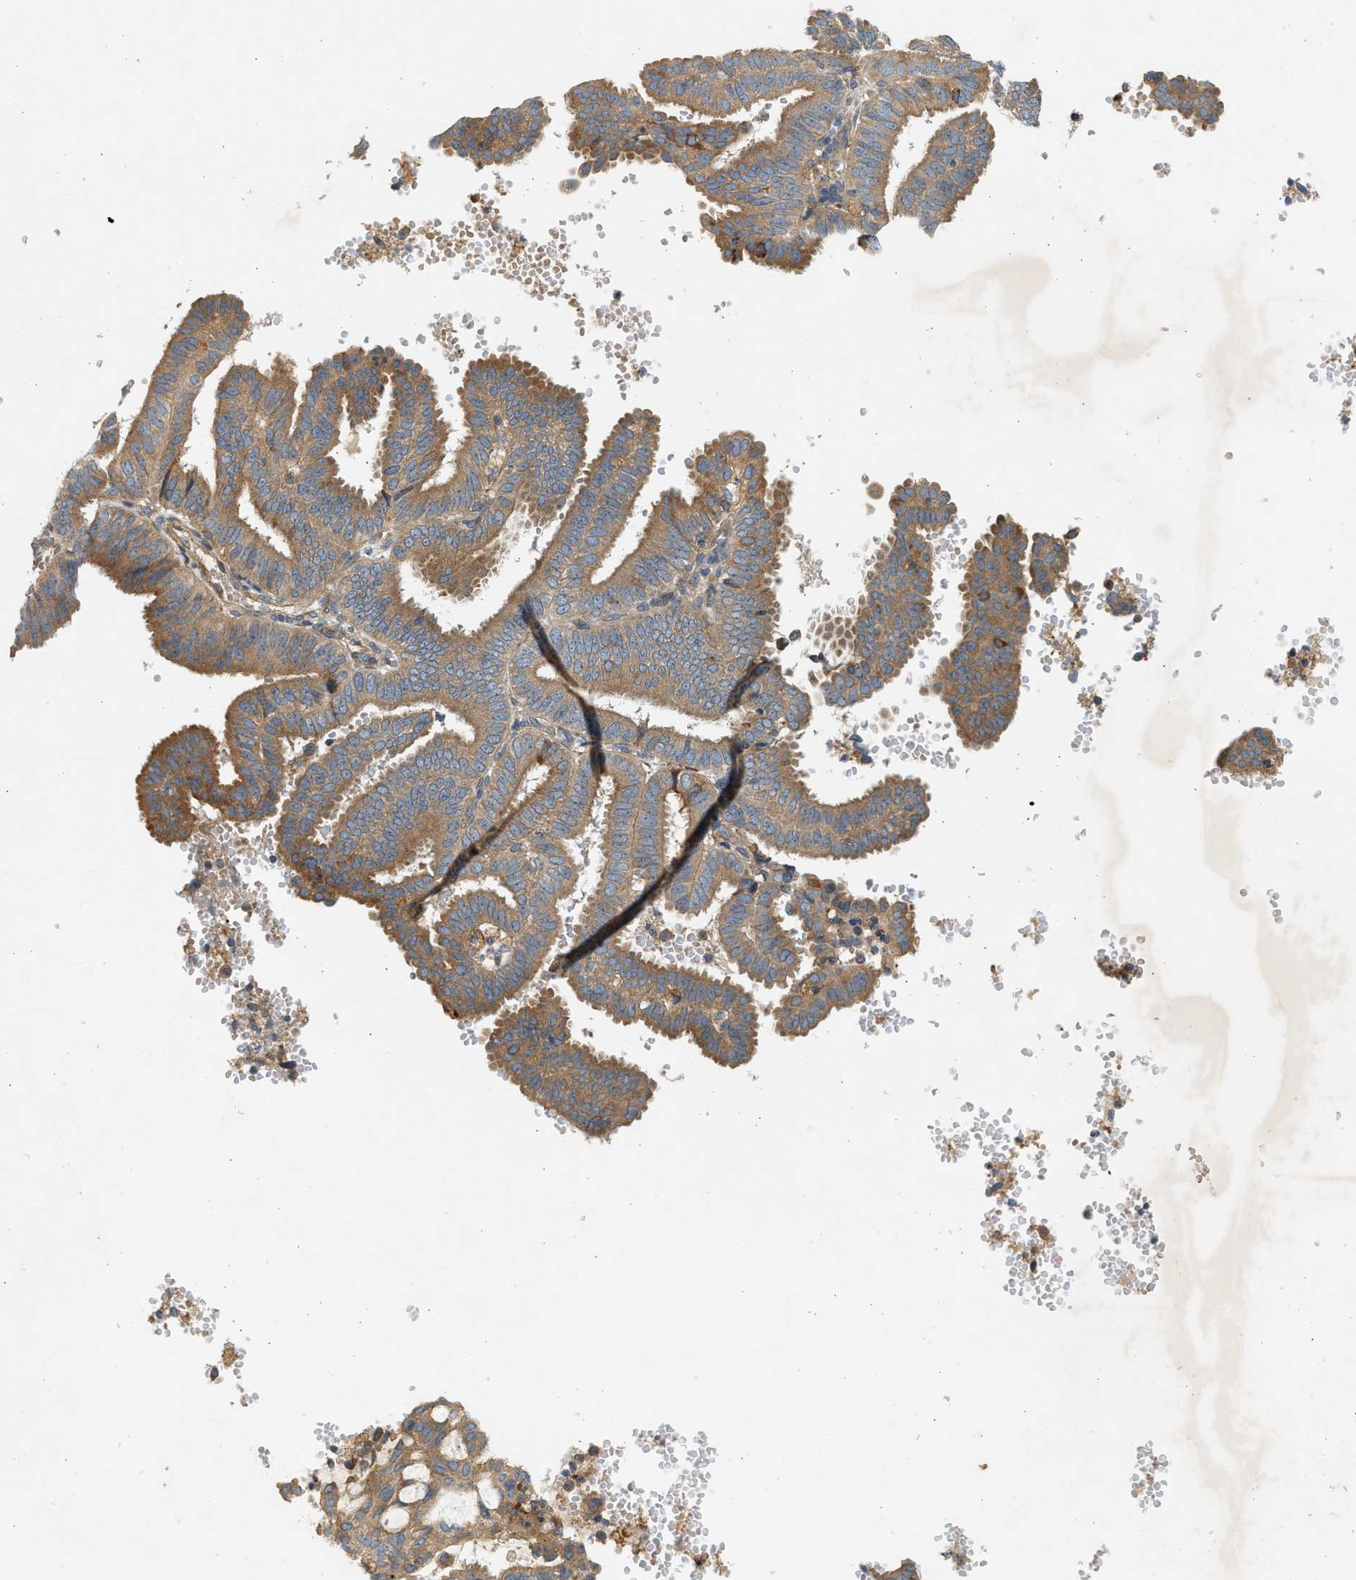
{"staining": {"intensity": "moderate", "quantity": ">75%", "location": "cytoplasmic/membranous"}, "tissue": "endometrial cancer", "cell_type": "Tumor cells", "image_type": "cancer", "snomed": [{"axis": "morphology", "description": "Adenocarcinoma, NOS"}, {"axis": "topography", "description": "Endometrium"}], "caption": "About >75% of tumor cells in adenocarcinoma (endometrial) demonstrate moderate cytoplasmic/membranous protein expression as visualized by brown immunohistochemical staining.", "gene": "KDELR2", "patient": {"sex": "female", "age": 58}}